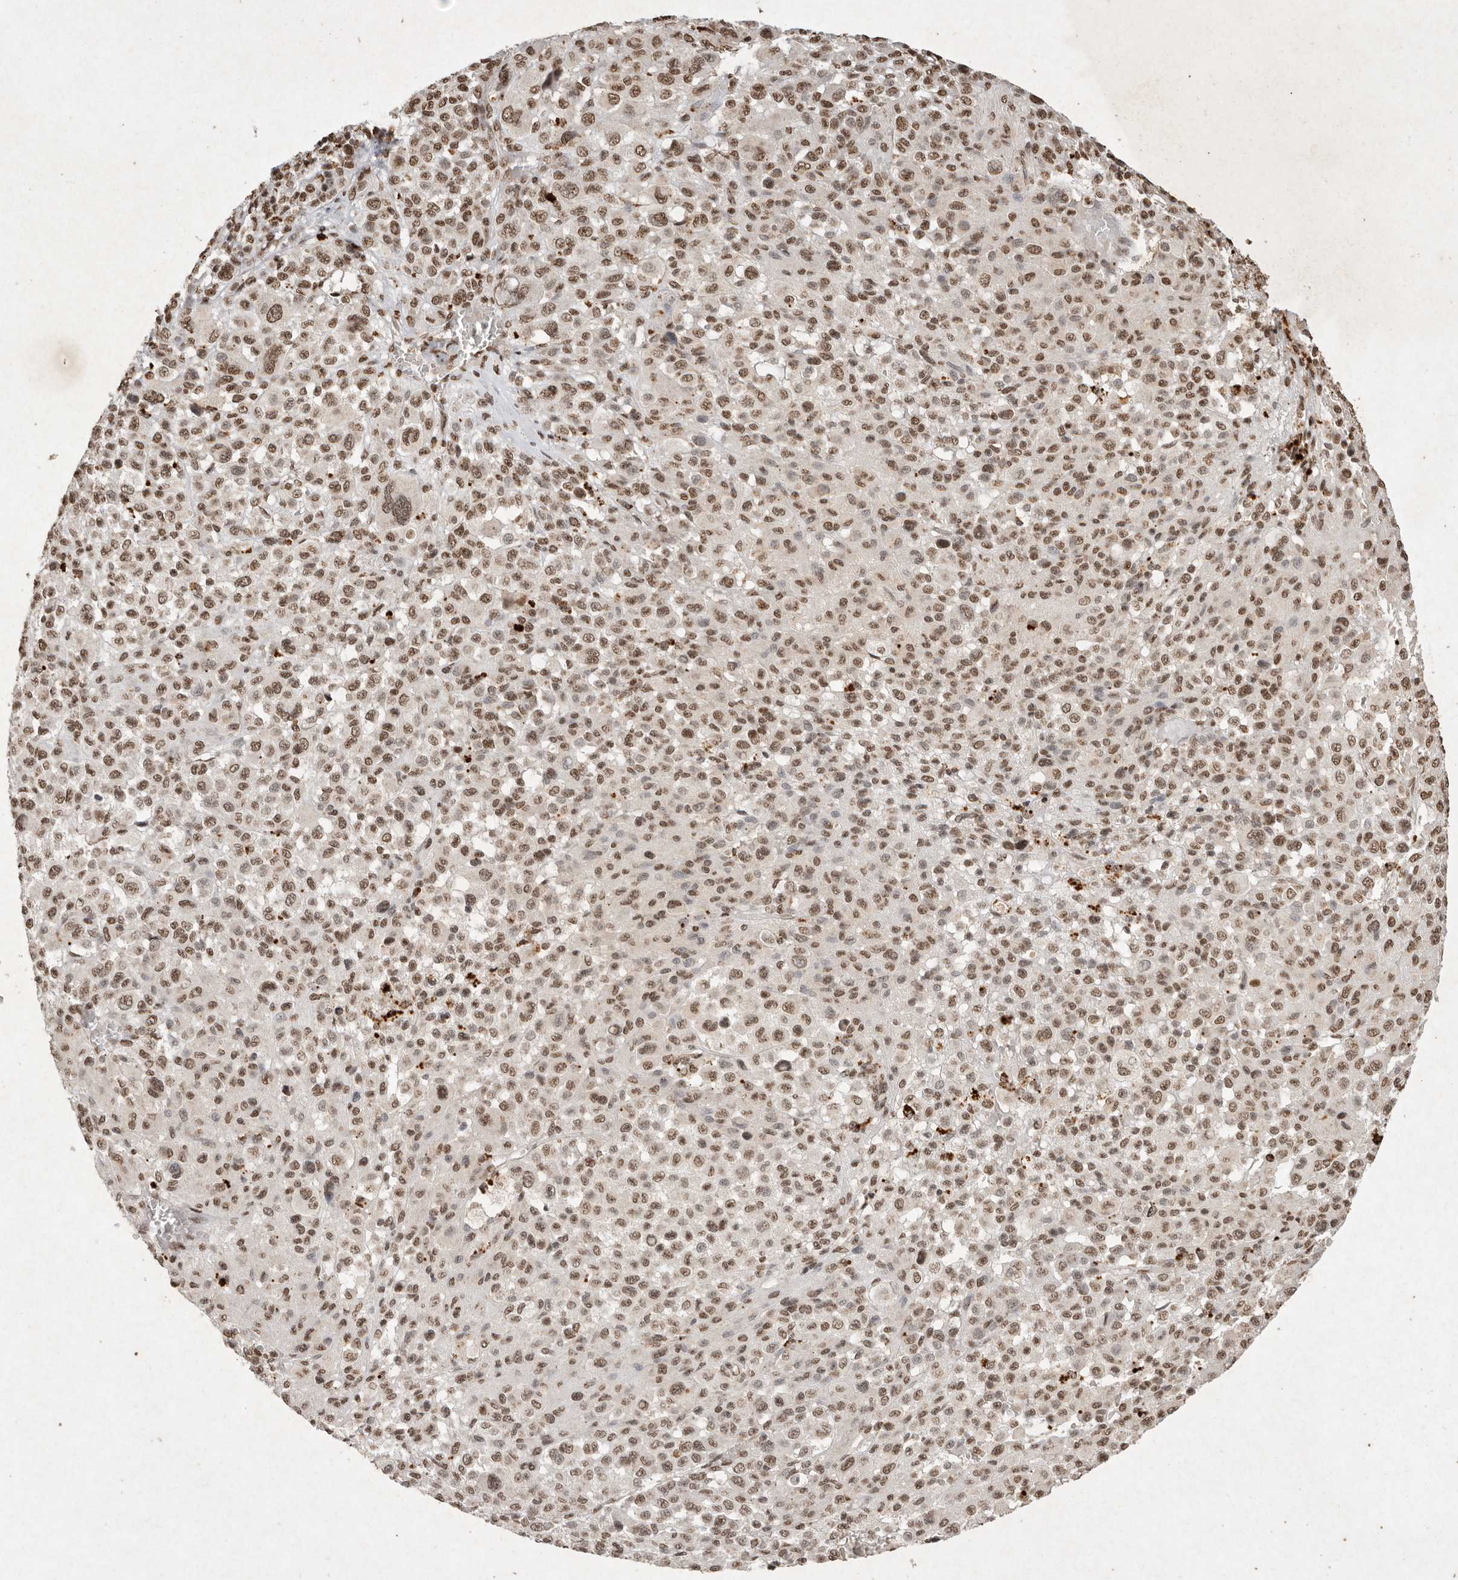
{"staining": {"intensity": "moderate", "quantity": ">75%", "location": "nuclear"}, "tissue": "melanoma", "cell_type": "Tumor cells", "image_type": "cancer", "snomed": [{"axis": "morphology", "description": "Malignant melanoma, Metastatic site"}, {"axis": "topography", "description": "Skin"}], "caption": "Moderate nuclear staining is identified in about >75% of tumor cells in melanoma.", "gene": "NKX3-2", "patient": {"sex": "female", "age": 74}}